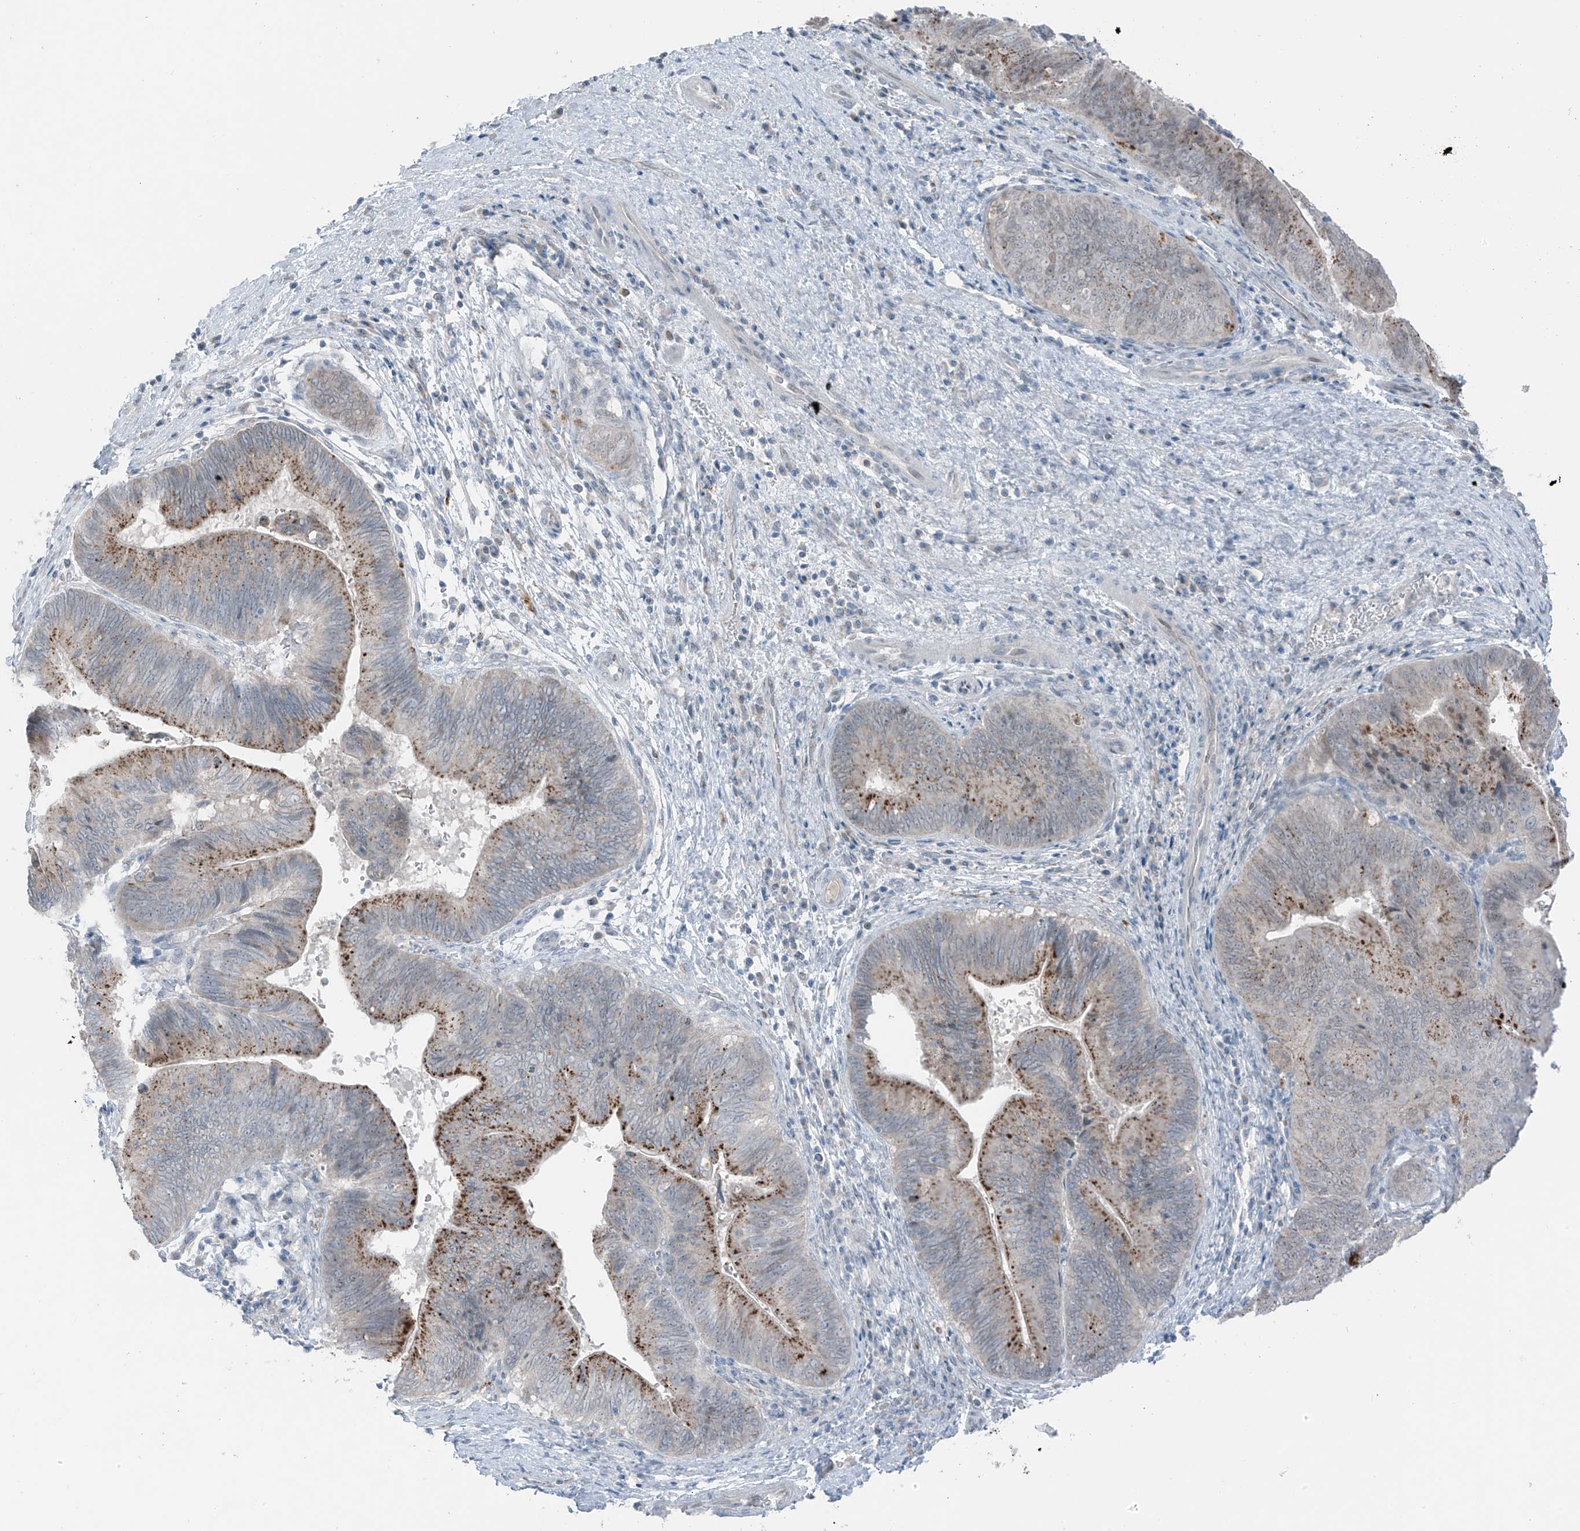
{"staining": {"intensity": "moderate", "quantity": "25%-75%", "location": "cytoplasmic/membranous"}, "tissue": "pancreatic cancer", "cell_type": "Tumor cells", "image_type": "cancer", "snomed": [{"axis": "morphology", "description": "Adenocarcinoma, NOS"}, {"axis": "topography", "description": "Pancreas"}], "caption": "Human pancreatic cancer stained with a brown dye demonstrates moderate cytoplasmic/membranous positive staining in about 25%-75% of tumor cells.", "gene": "PRDM6", "patient": {"sex": "male", "age": 63}}